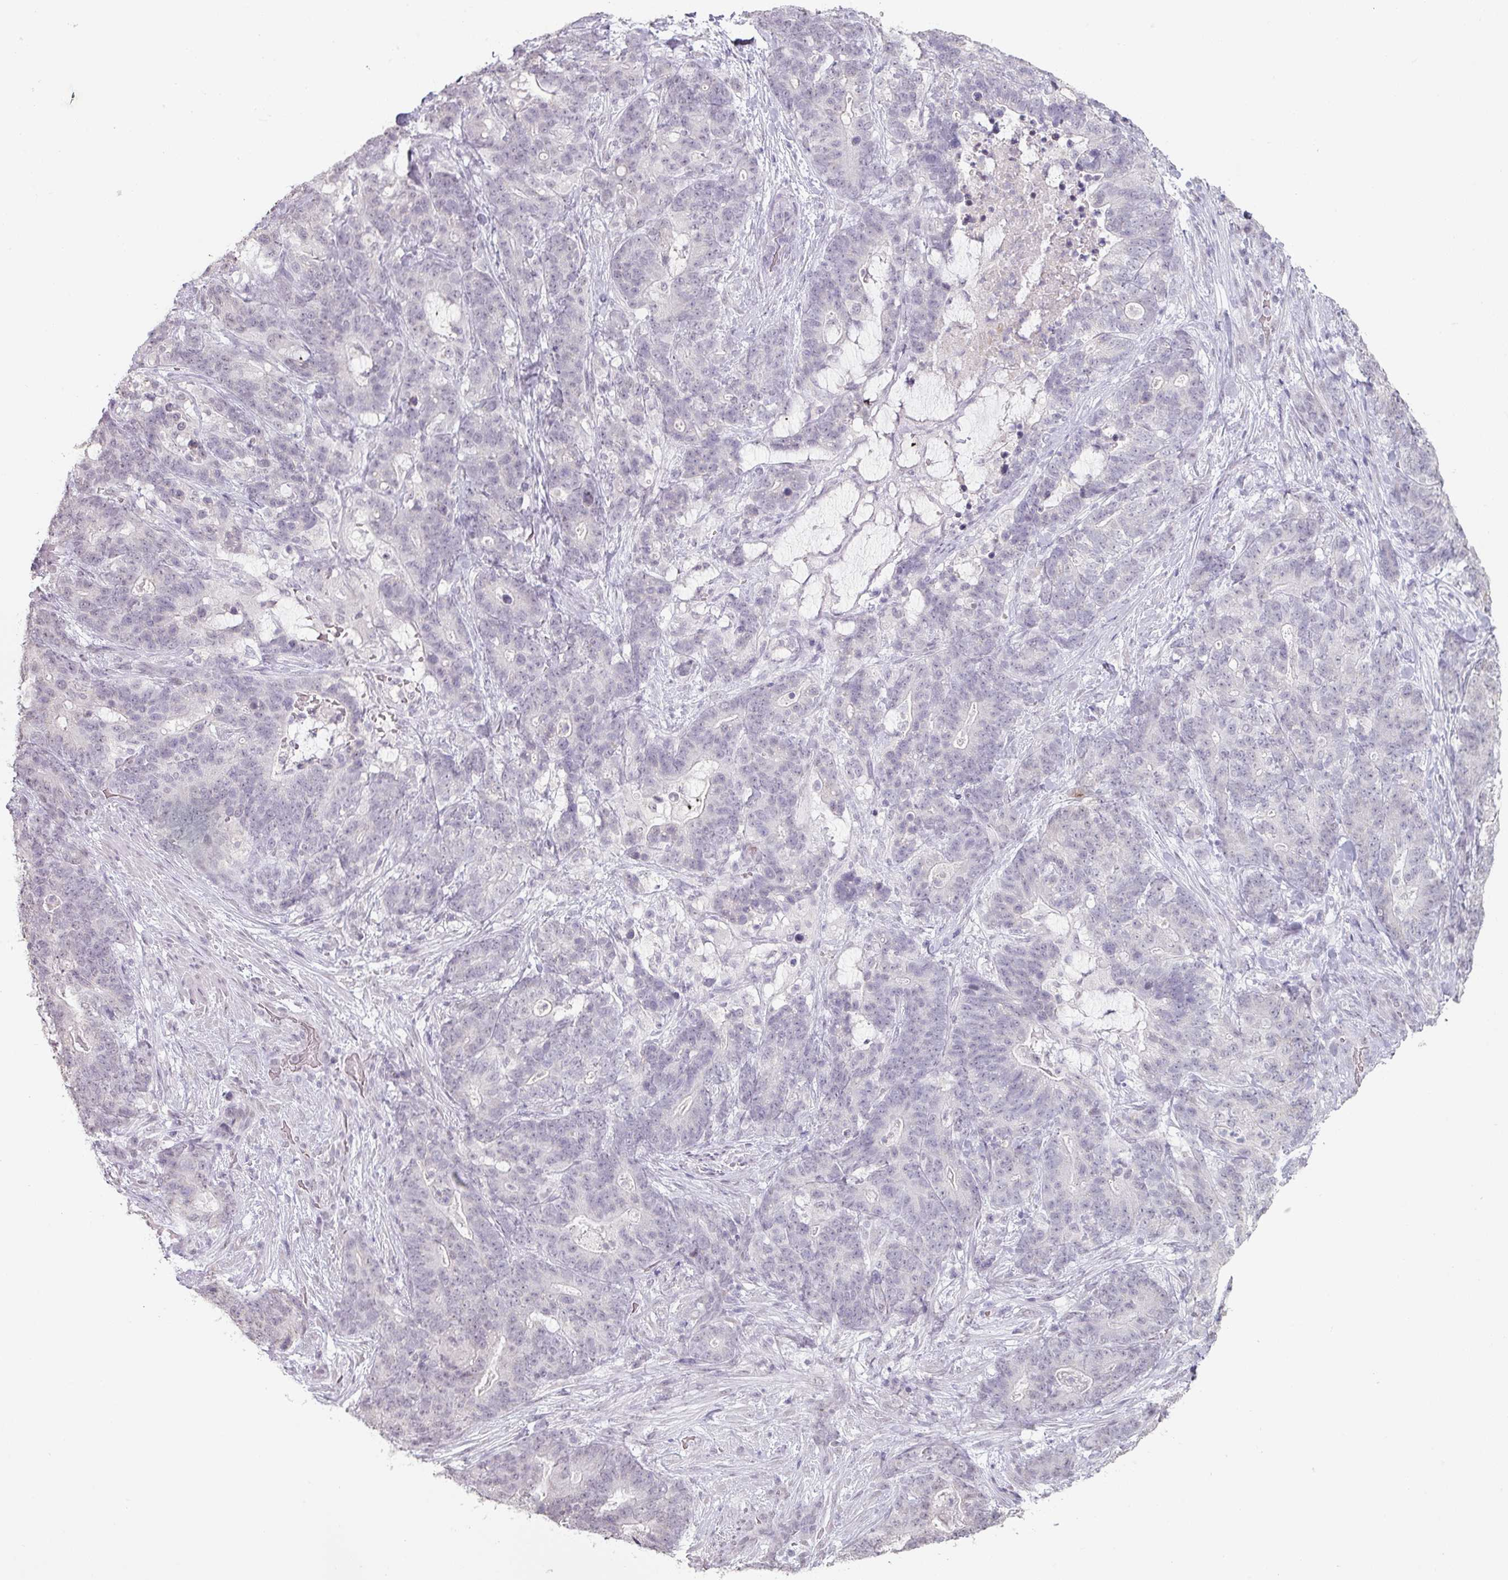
{"staining": {"intensity": "negative", "quantity": "none", "location": "none"}, "tissue": "stomach cancer", "cell_type": "Tumor cells", "image_type": "cancer", "snomed": [{"axis": "morphology", "description": "Normal tissue, NOS"}, {"axis": "morphology", "description": "Adenocarcinoma, NOS"}, {"axis": "topography", "description": "Stomach"}], "caption": "Tumor cells show no significant protein positivity in adenocarcinoma (stomach).", "gene": "SPRR1A", "patient": {"sex": "female", "age": 64}}